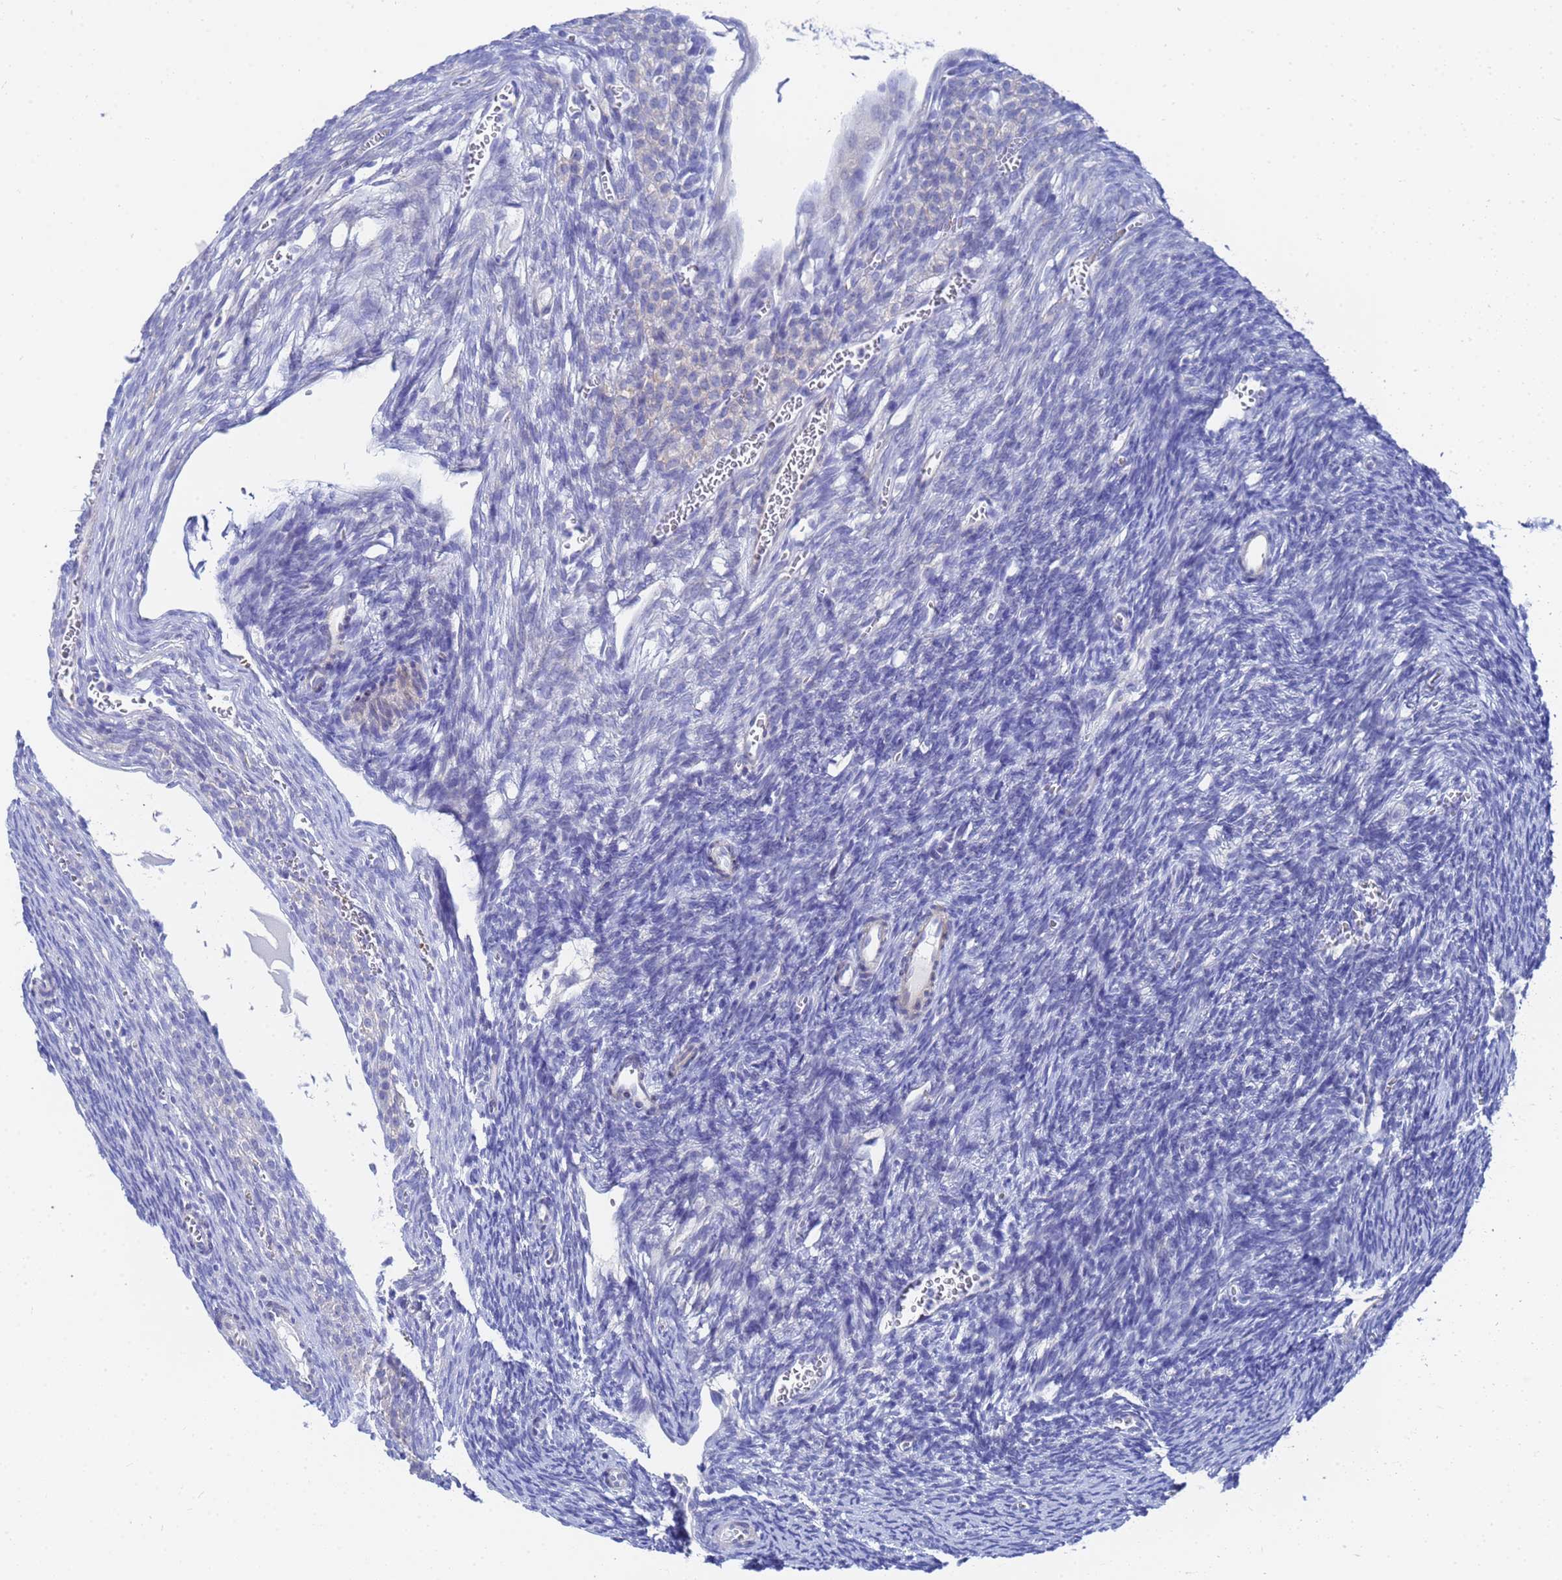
{"staining": {"intensity": "negative", "quantity": "none", "location": "none"}, "tissue": "ovary", "cell_type": "Ovarian stroma cells", "image_type": "normal", "snomed": [{"axis": "morphology", "description": "Normal tissue, NOS"}, {"axis": "topography", "description": "Ovary"}], "caption": "Immunohistochemical staining of normal ovary shows no significant expression in ovarian stroma cells.", "gene": "ZNF26", "patient": {"sex": "female", "age": 39}}